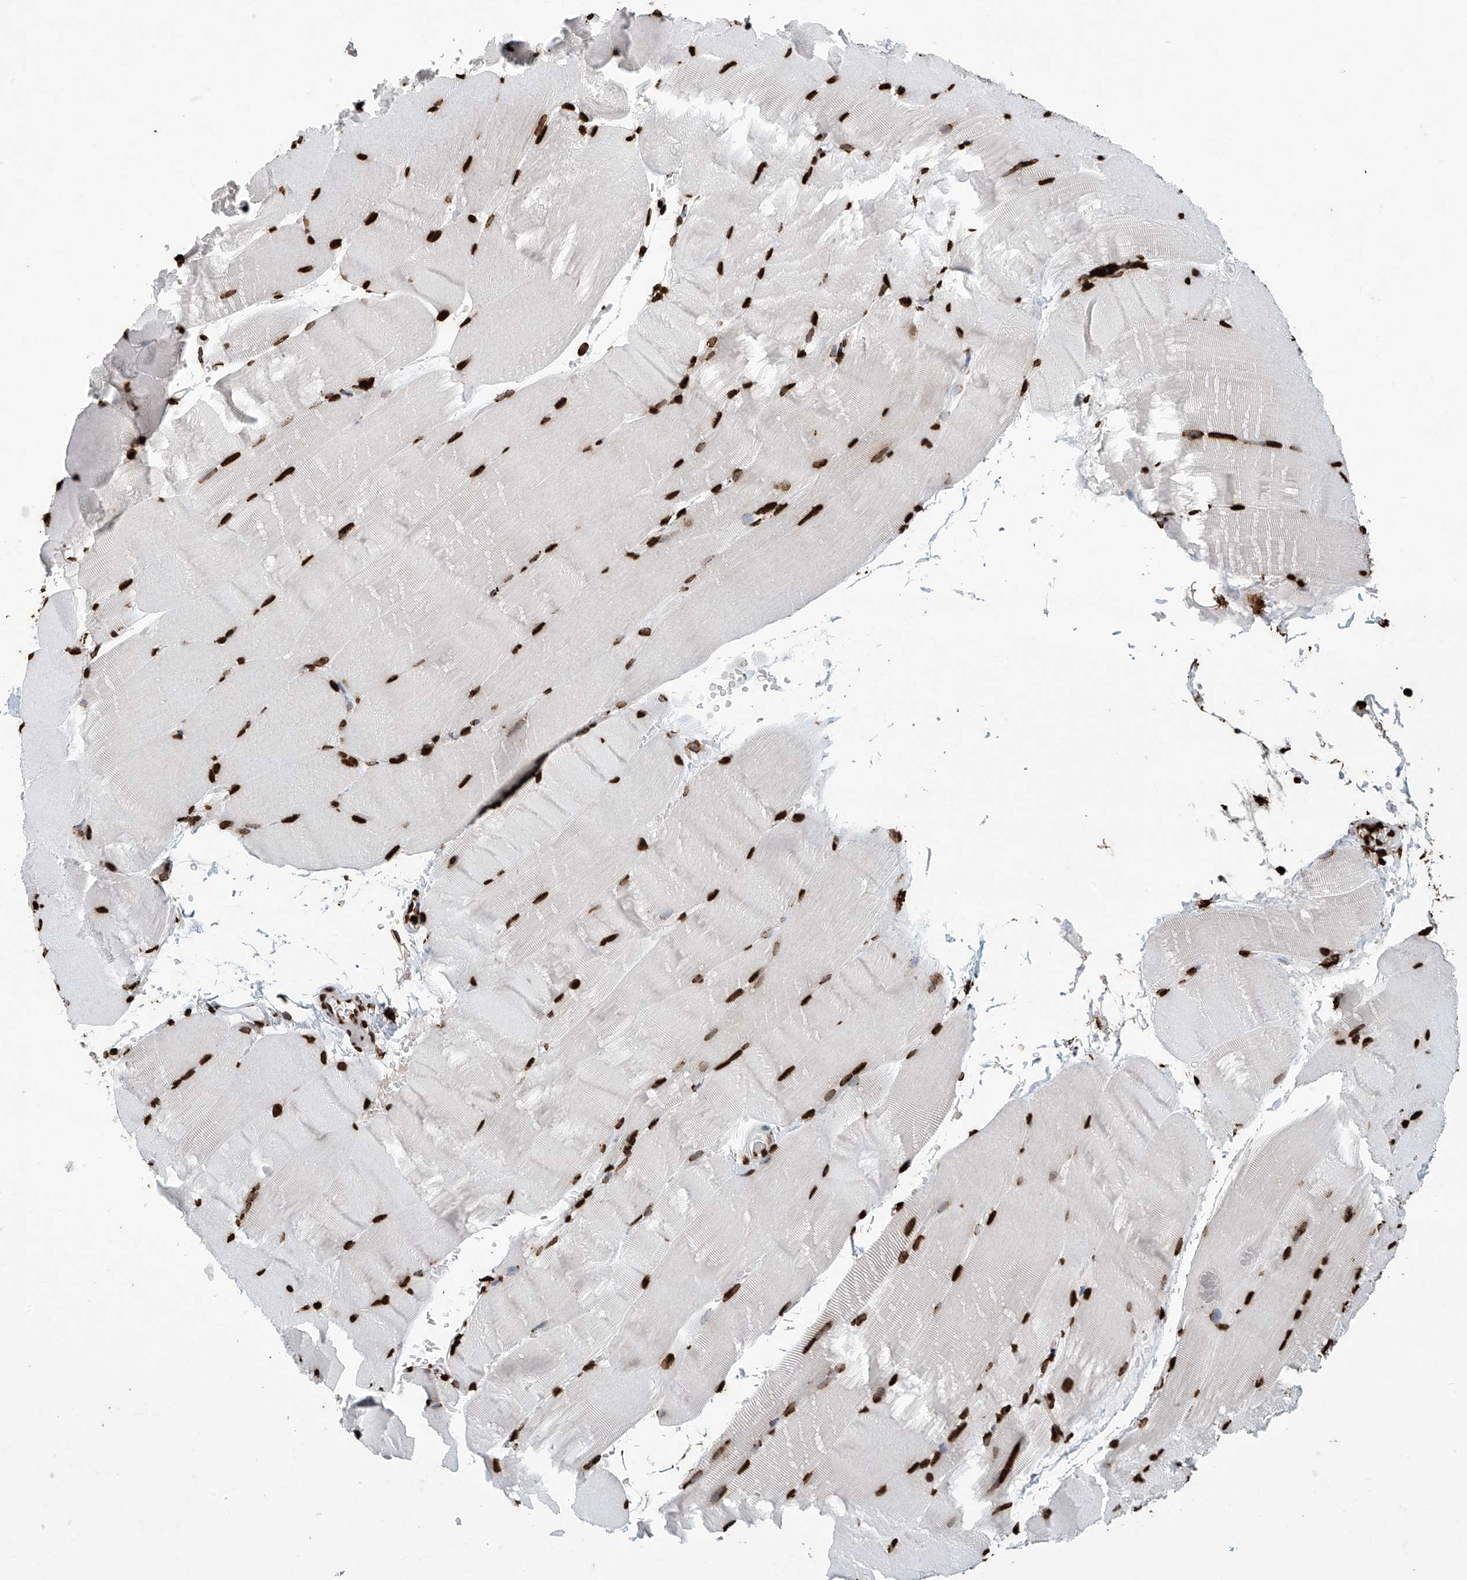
{"staining": {"intensity": "strong", "quantity": ">75%", "location": "nuclear"}, "tissue": "skeletal muscle", "cell_type": "Myocytes", "image_type": "normal", "snomed": [{"axis": "morphology", "description": "Normal tissue, NOS"}, {"axis": "topography", "description": "Skeletal muscle"}, {"axis": "topography", "description": "Parathyroid gland"}], "caption": "Unremarkable skeletal muscle reveals strong nuclear staining in about >75% of myocytes The staining was performed using DAB (3,3'-diaminobenzidine) to visualize the protein expression in brown, while the nuclei were stained in blue with hematoxylin (Magnification: 20x)..", "gene": "H3", "patient": {"sex": "female", "age": 37}}